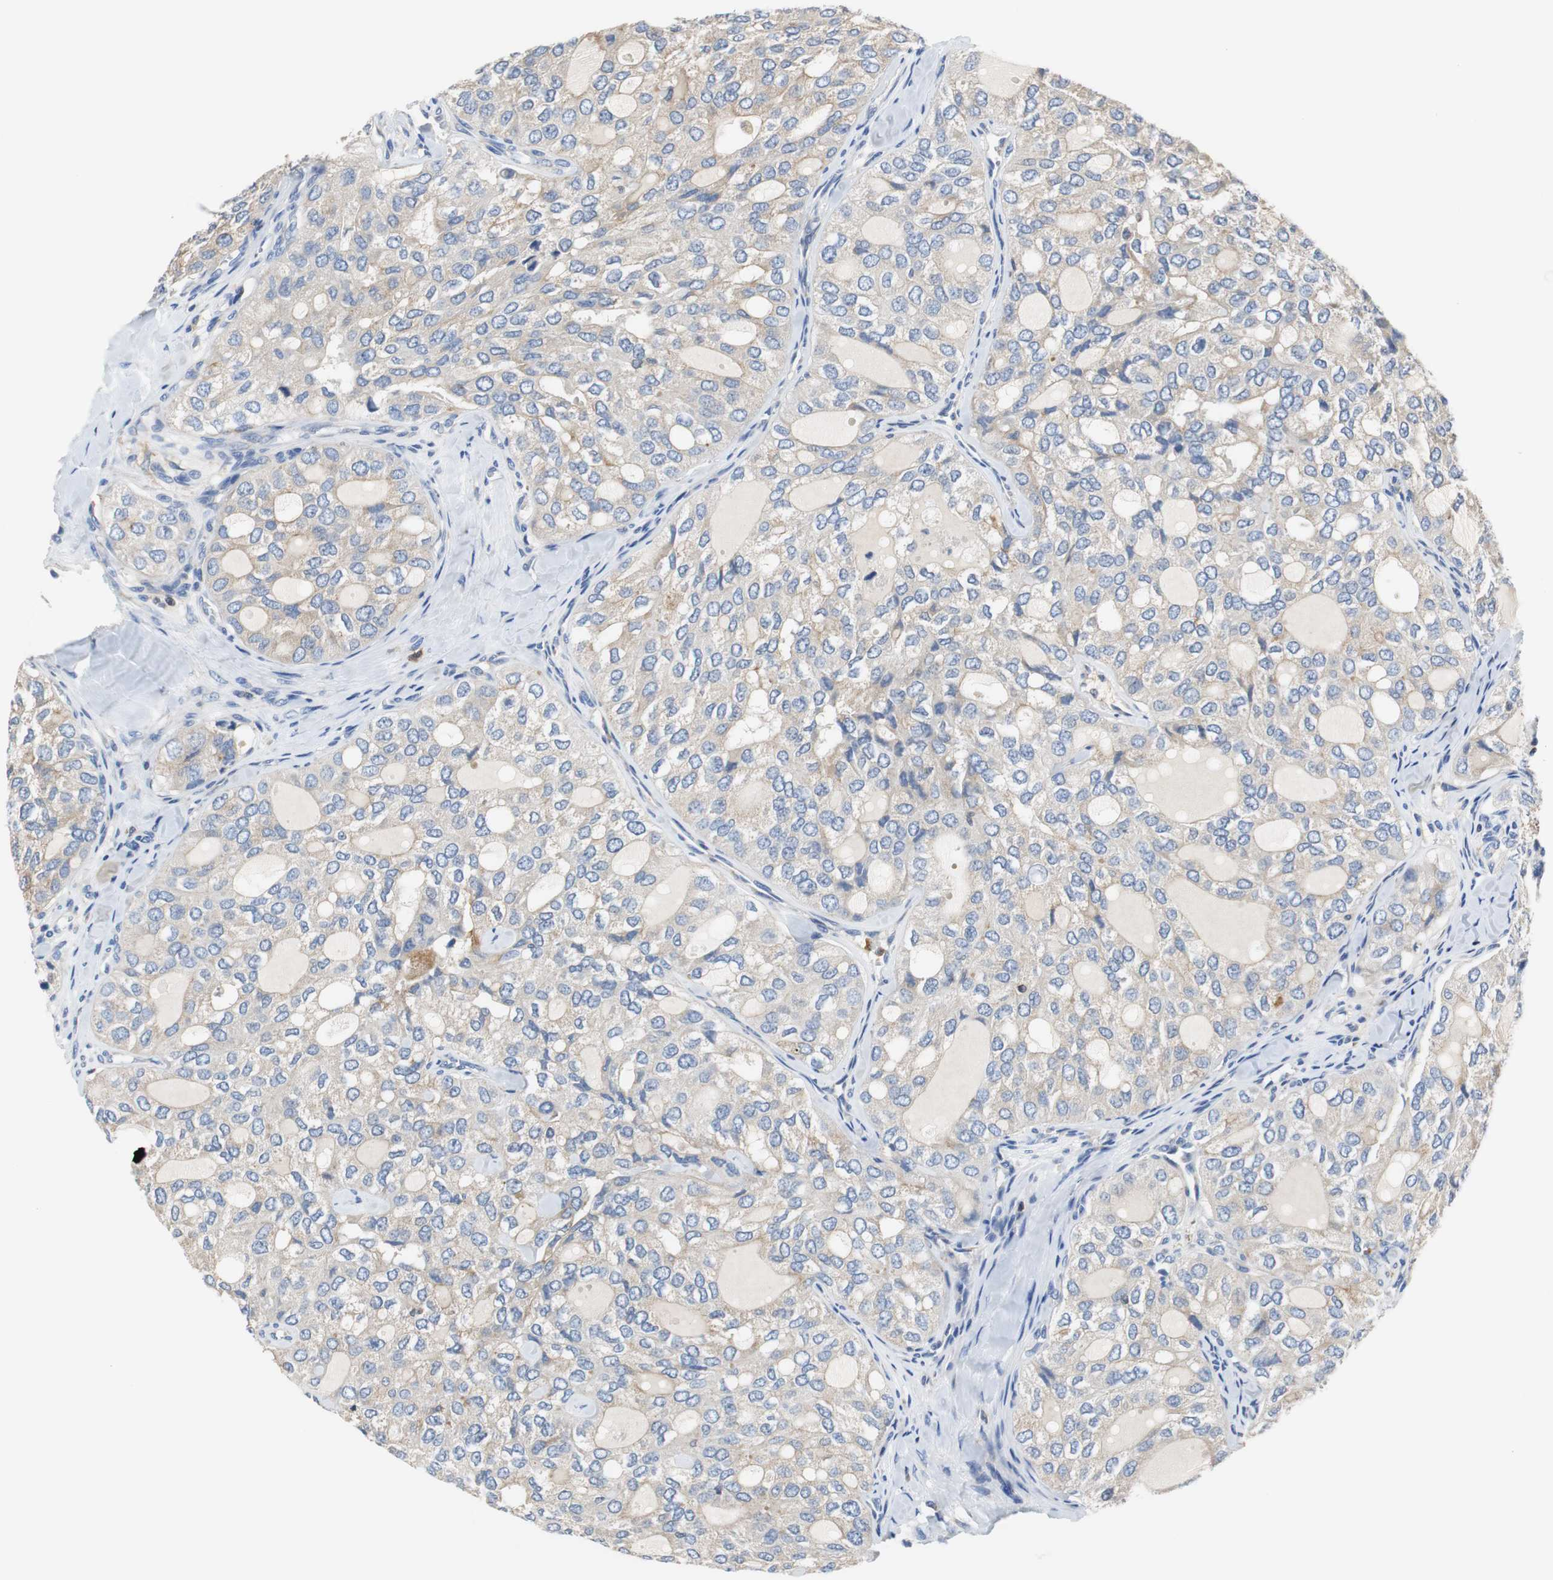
{"staining": {"intensity": "weak", "quantity": "25%-75%", "location": "cytoplasmic/membranous"}, "tissue": "thyroid cancer", "cell_type": "Tumor cells", "image_type": "cancer", "snomed": [{"axis": "morphology", "description": "Follicular adenoma carcinoma, NOS"}, {"axis": "topography", "description": "Thyroid gland"}], "caption": "A high-resolution micrograph shows IHC staining of thyroid follicular adenoma carcinoma, which shows weak cytoplasmic/membranous expression in about 25%-75% of tumor cells. The protein of interest is shown in brown color, while the nuclei are stained blue.", "gene": "VAMP8", "patient": {"sex": "male", "age": 75}}